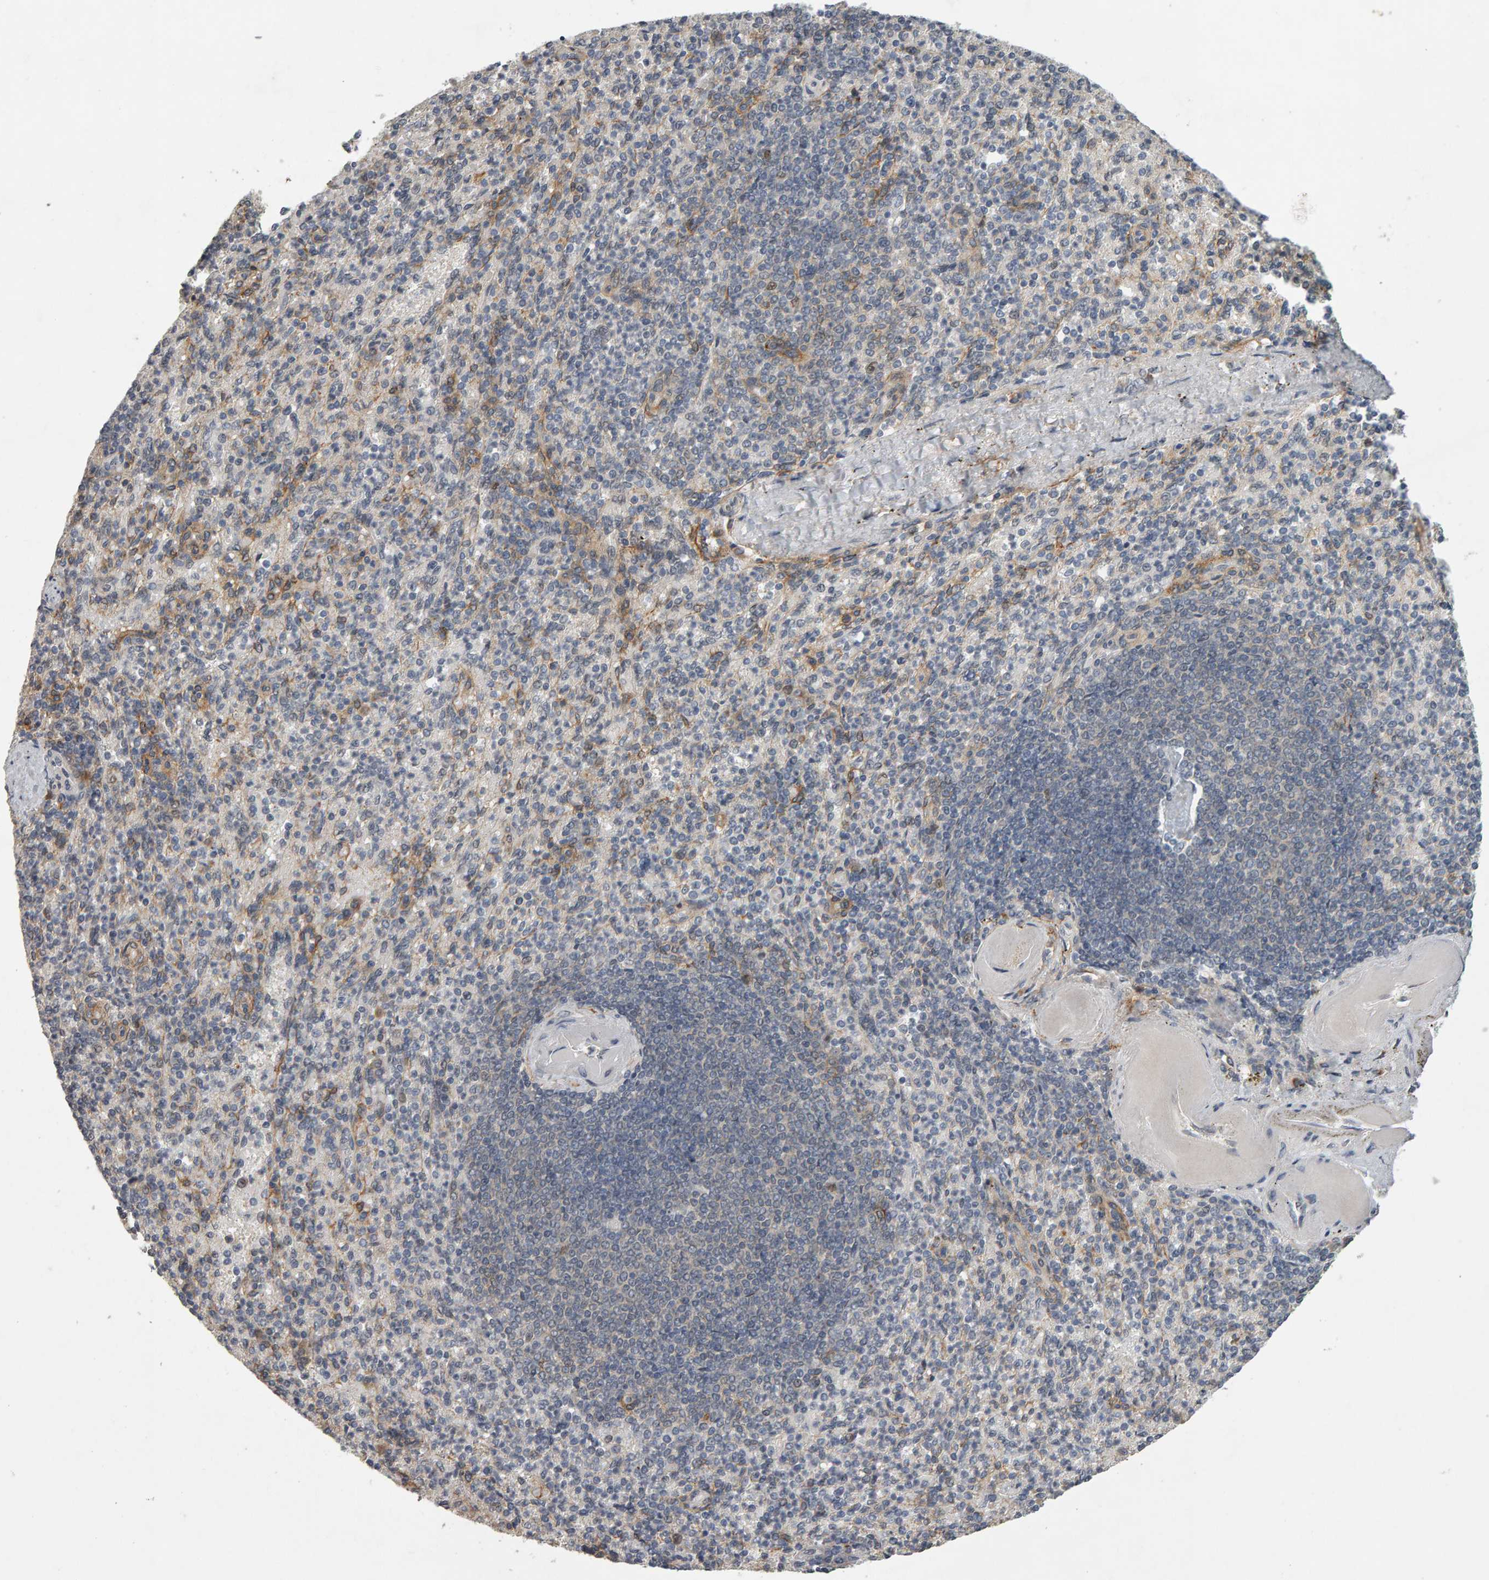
{"staining": {"intensity": "negative", "quantity": "none", "location": "none"}, "tissue": "spleen", "cell_type": "Cells in red pulp", "image_type": "normal", "snomed": [{"axis": "morphology", "description": "Normal tissue, NOS"}, {"axis": "topography", "description": "Spleen"}], "caption": "Human spleen stained for a protein using IHC exhibits no expression in cells in red pulp.", "gene": "CDCA5", "patient": {"sex": "female", "age": 74}}